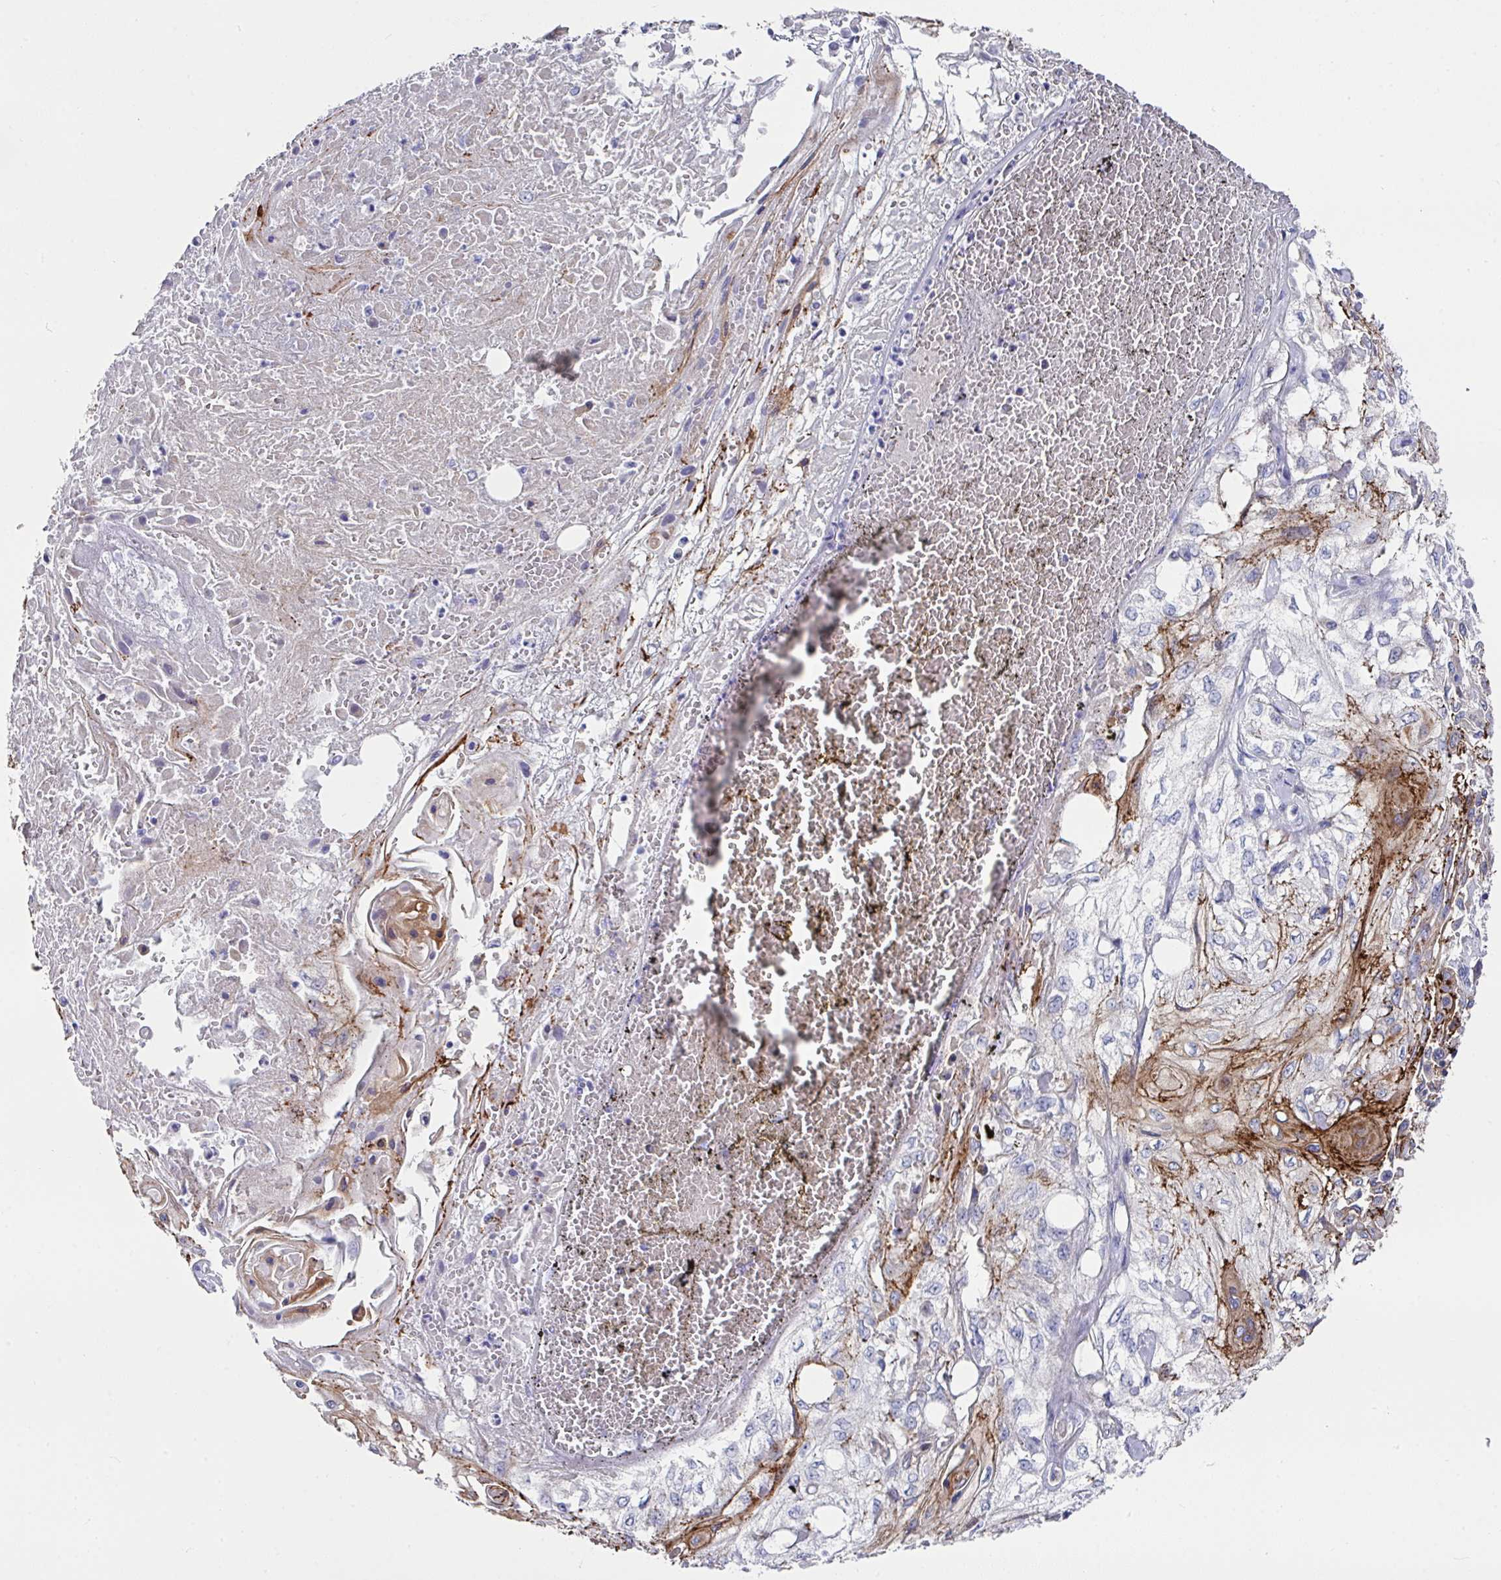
{"staining": {"intensity": "moderate", "quantity": "<25%", "location": "cytoplasmic/membranous"}, "tissue": "skin cancer", "cell_type": "Tumor cells", "image_type": "cancer", "snomed": [{"axis": "morphology", "description": "Squamous cell carcinoma, NOS"}, {"axis": "morphology", "description": "Squamous cell carcinoma, metastatic, NOS"}, {"axis": "topography", "description": "Skin"}, {"axis": "topography", "description": "Lymph node"}], "caption": "Skin cancer (squamous cell carcinoma) was stained to show a protein in brown. There is low levels of moderate cytoplasmic/membranous staining in about <25% of tumor cells. Using DAB (3,3'-diaminobenzidine) (brown) and hematoxylin (blue) stains, captured at high magnification using brightfield microscopy.", "gene": "CLDN1", "patient": {"sex": "male", "age": 75}}